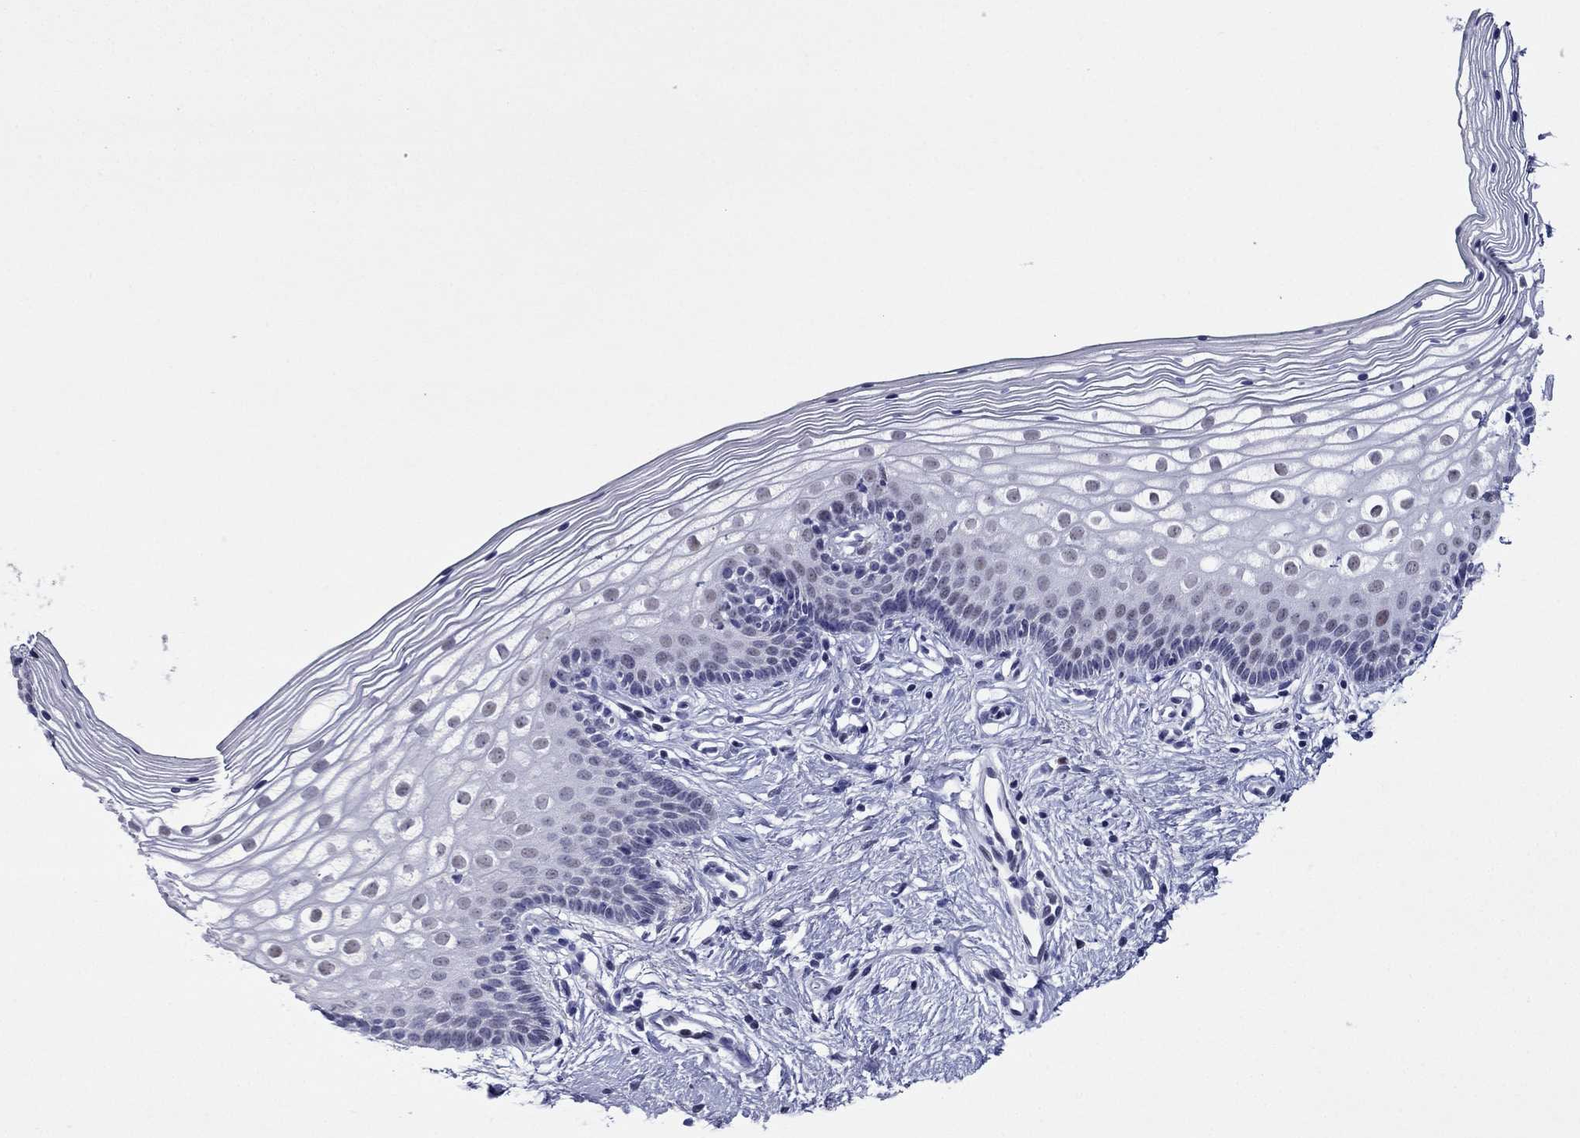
{"staining": {"intensity": "moderate", "quantity": "<25%", "location": "nuclear"}, "tissue": "vagina", "cell_type": "Squamous epithelial cells", "image_type": "normal", "snomed": [{"axis": "morphology", "description": "Normal tissue, NOS"}, {"axis": "topography", "description": "Vagina"}], "caption": "Immunohistochemistry histopathology image of normal human vagina stained for a protein (brown), which shows low levels of moderate nuclear staining in approximately <25% of squamous epithelial cells.", "gene": "PPM1G", "patient": {"sex": "female", "age": 36}}